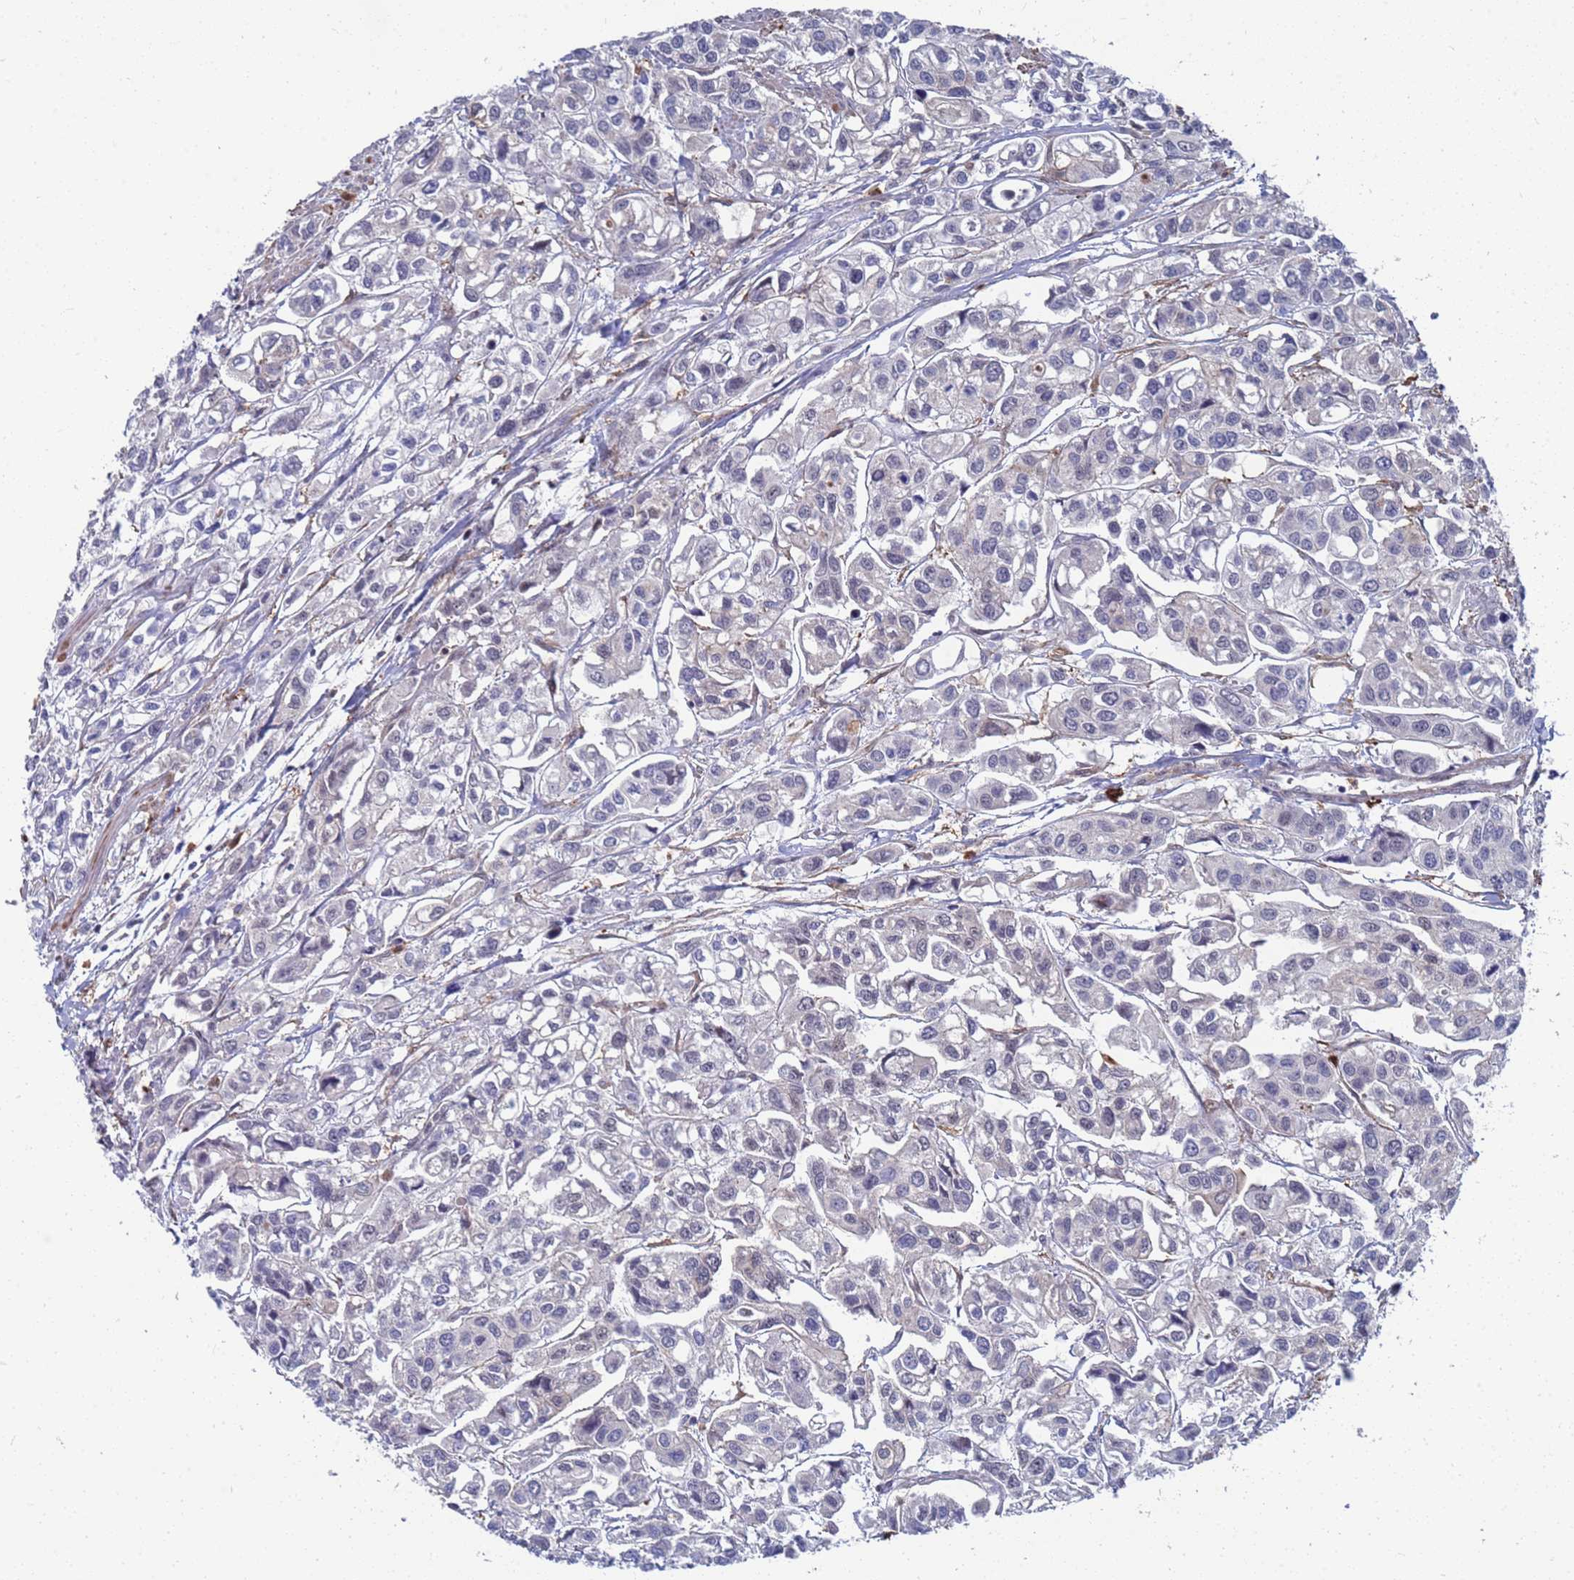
{"staining": {"intensity": "negative", "quantity": "none", "location": "none"}, "tissue": "urothelial cancer", "cell_type": "Tumor cells", "image_type": "cancer", "snomed": [{"axis": "morphology", "description": "Urothelial carcinoma, High grade"}, {"axis": "topography", "description": "Urinary bladder"}], "caption": "Tumor cells are negative for protein expression in human high-grade urothelial carcinoma. (Stains: DAB (3,3'-diaminobenzidine) IHC with hematoxylin counter stain, Microscopy: brightfield microscopy at high magnification).", "gene": "TMBIM6", "patient": {"sex": "male", "age": 67}}